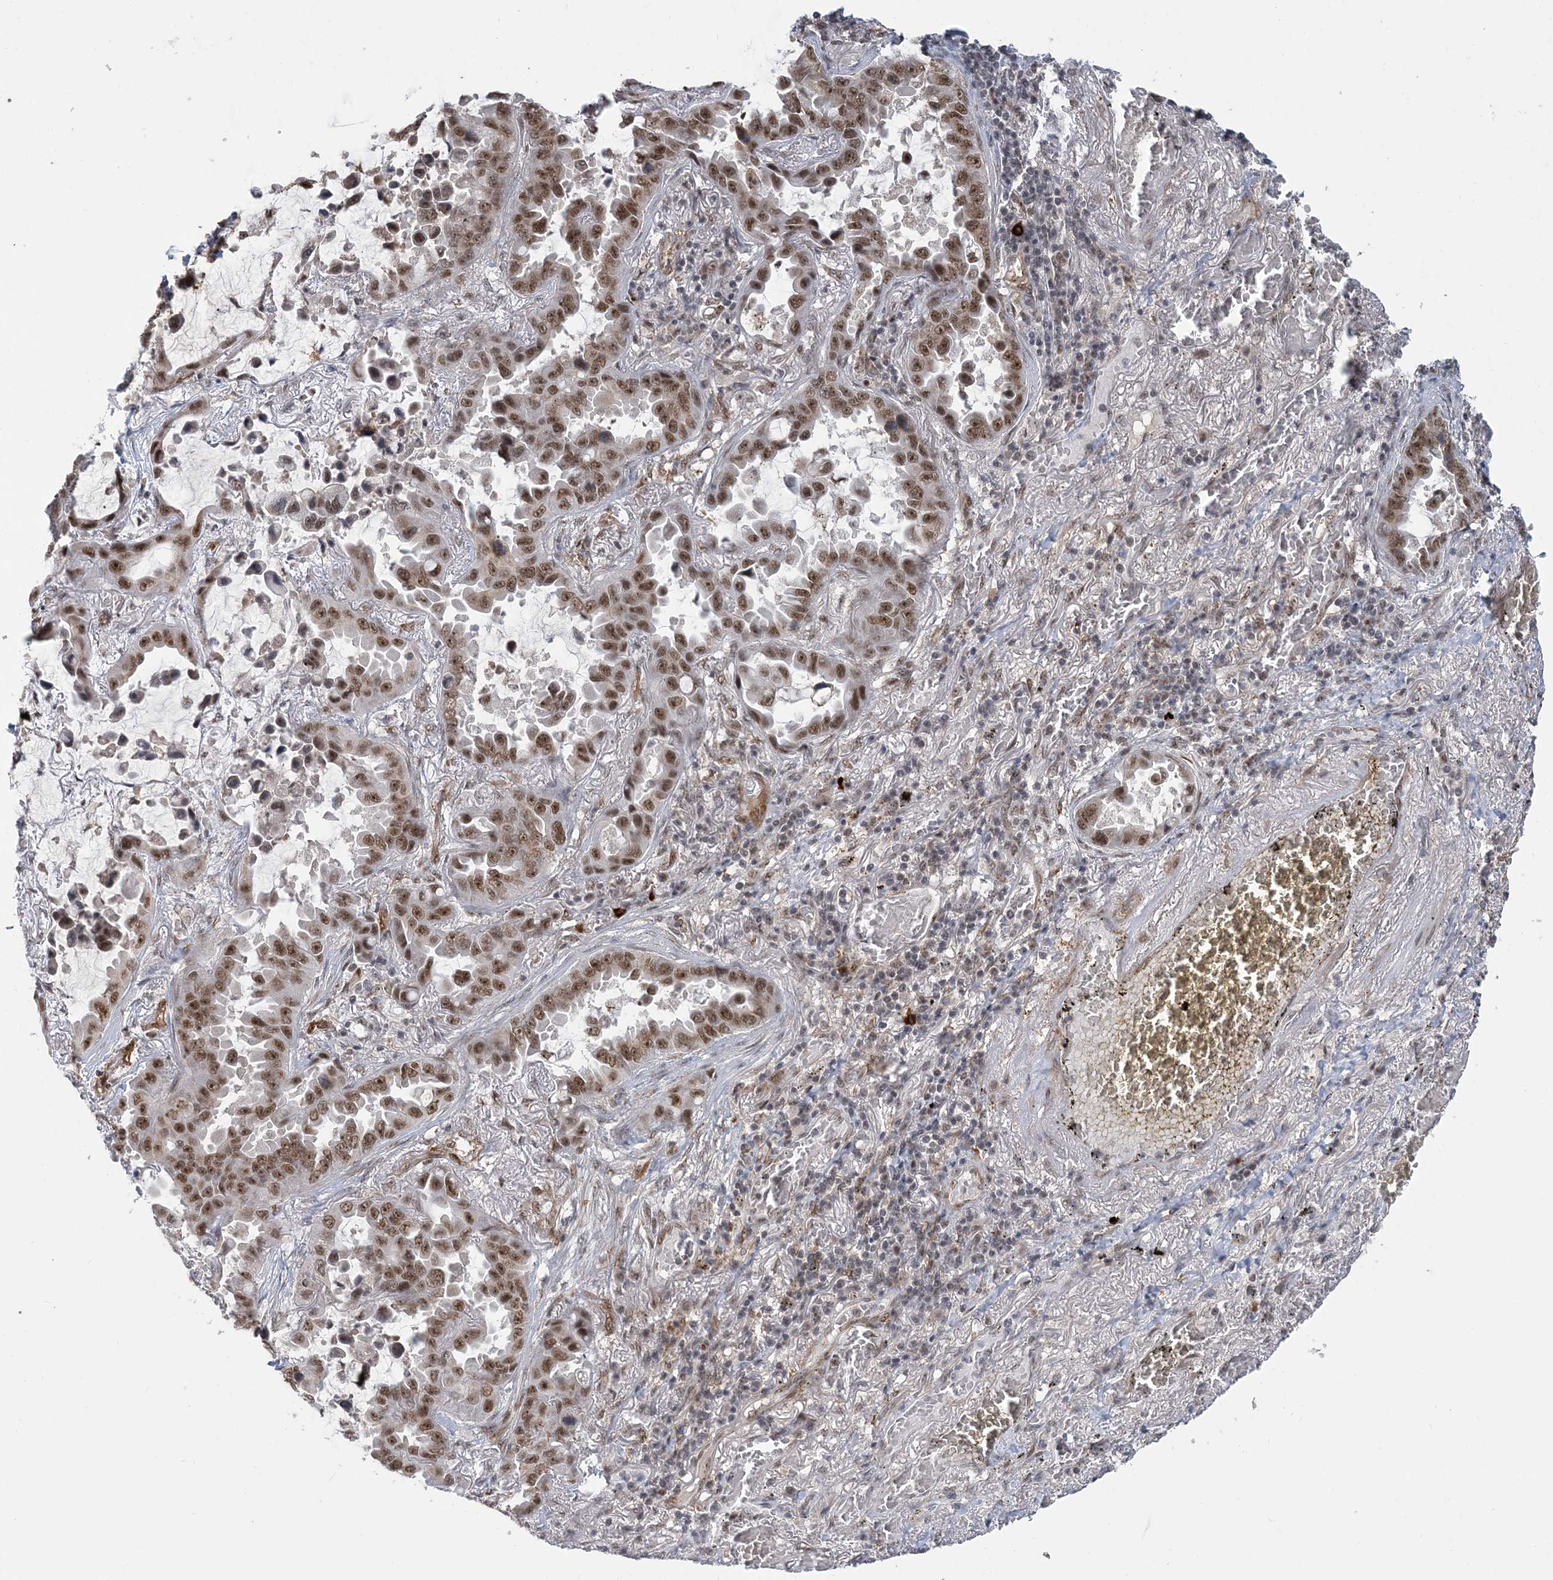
{"staining": {"intensity": "moderate", "quantity": ">75%", "location": "nuclear"}, "tissue": "lung cancer", "cell_type": "Tumor cells", "image_type": "cancer", "snomed": [{"axis": "morphology", "description": "Adenocarcinoma, NOS"}, {"axis": "topography", "description": "Lung"}], "caption": "Lung adenocarcinoma stained for a protein demonstrates moderate nuclear positivity in tumor cells. (DAB = brown stain, brightfield microscopy at high magnification).", "gene": "PLRG1", "patient": {"sex": "male", "age": 64}}